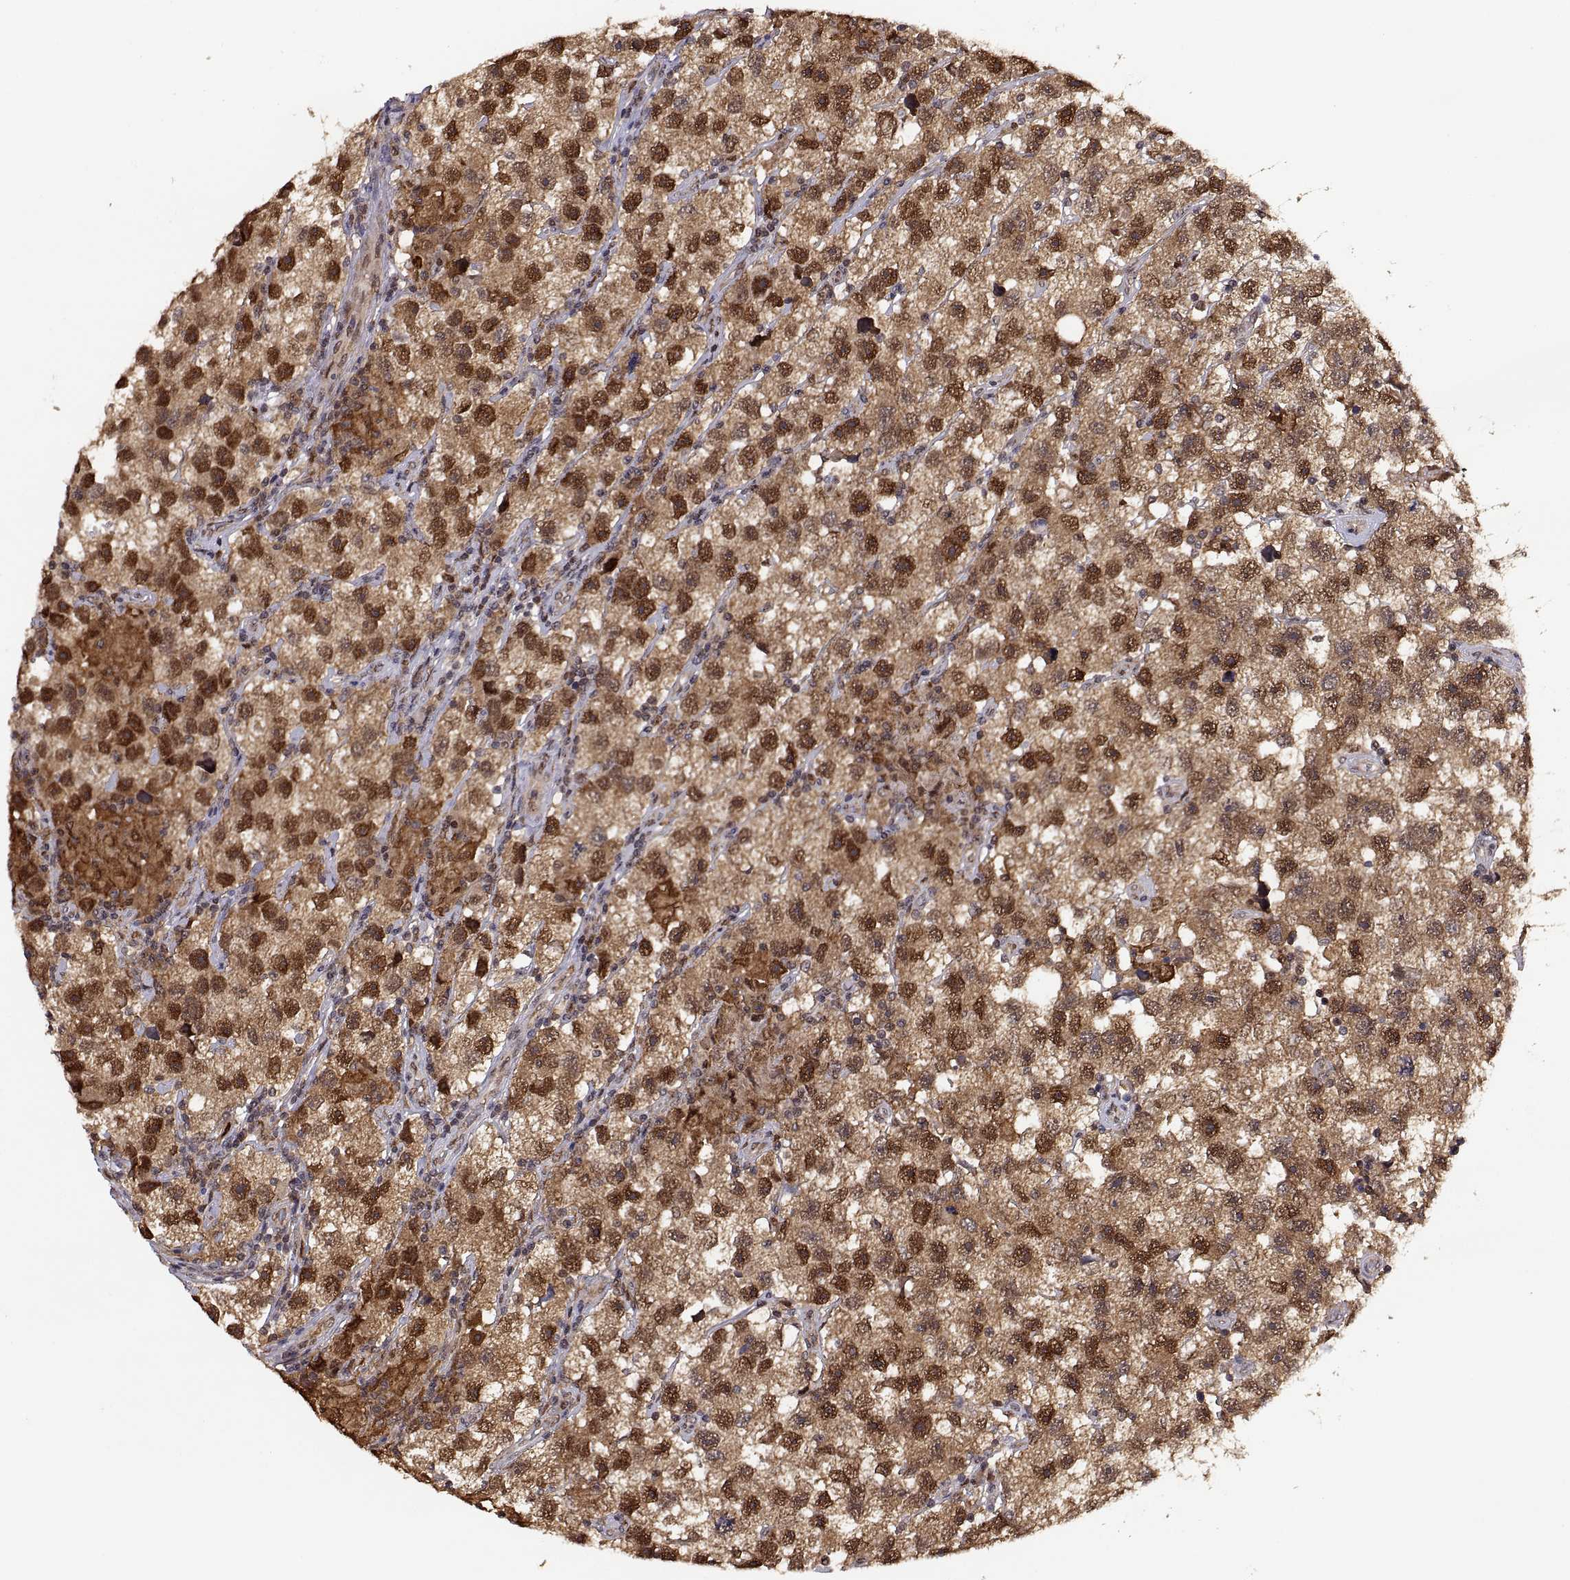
{"staining": {"intensity": "strong", "quantity": ">75%", "location": "cytoplasmic/membranous,nuclear"}, "tissue": "testis cancer", "cell_type": "Tumor cells", "image_type": "cancer", "snomed": [{"axis": "morphology", "description": "Seminoma, NOS"}, {"axis": "topography", "description": "Testis"}], "caption": "Protein staining shows strong cytoplasmic/membranous and nuclear staining in approximately >75% of tumor cells in testis cancer (seminoma).", "gene": "PSMC2", "patient": {"sex": "male", "age": 26}}